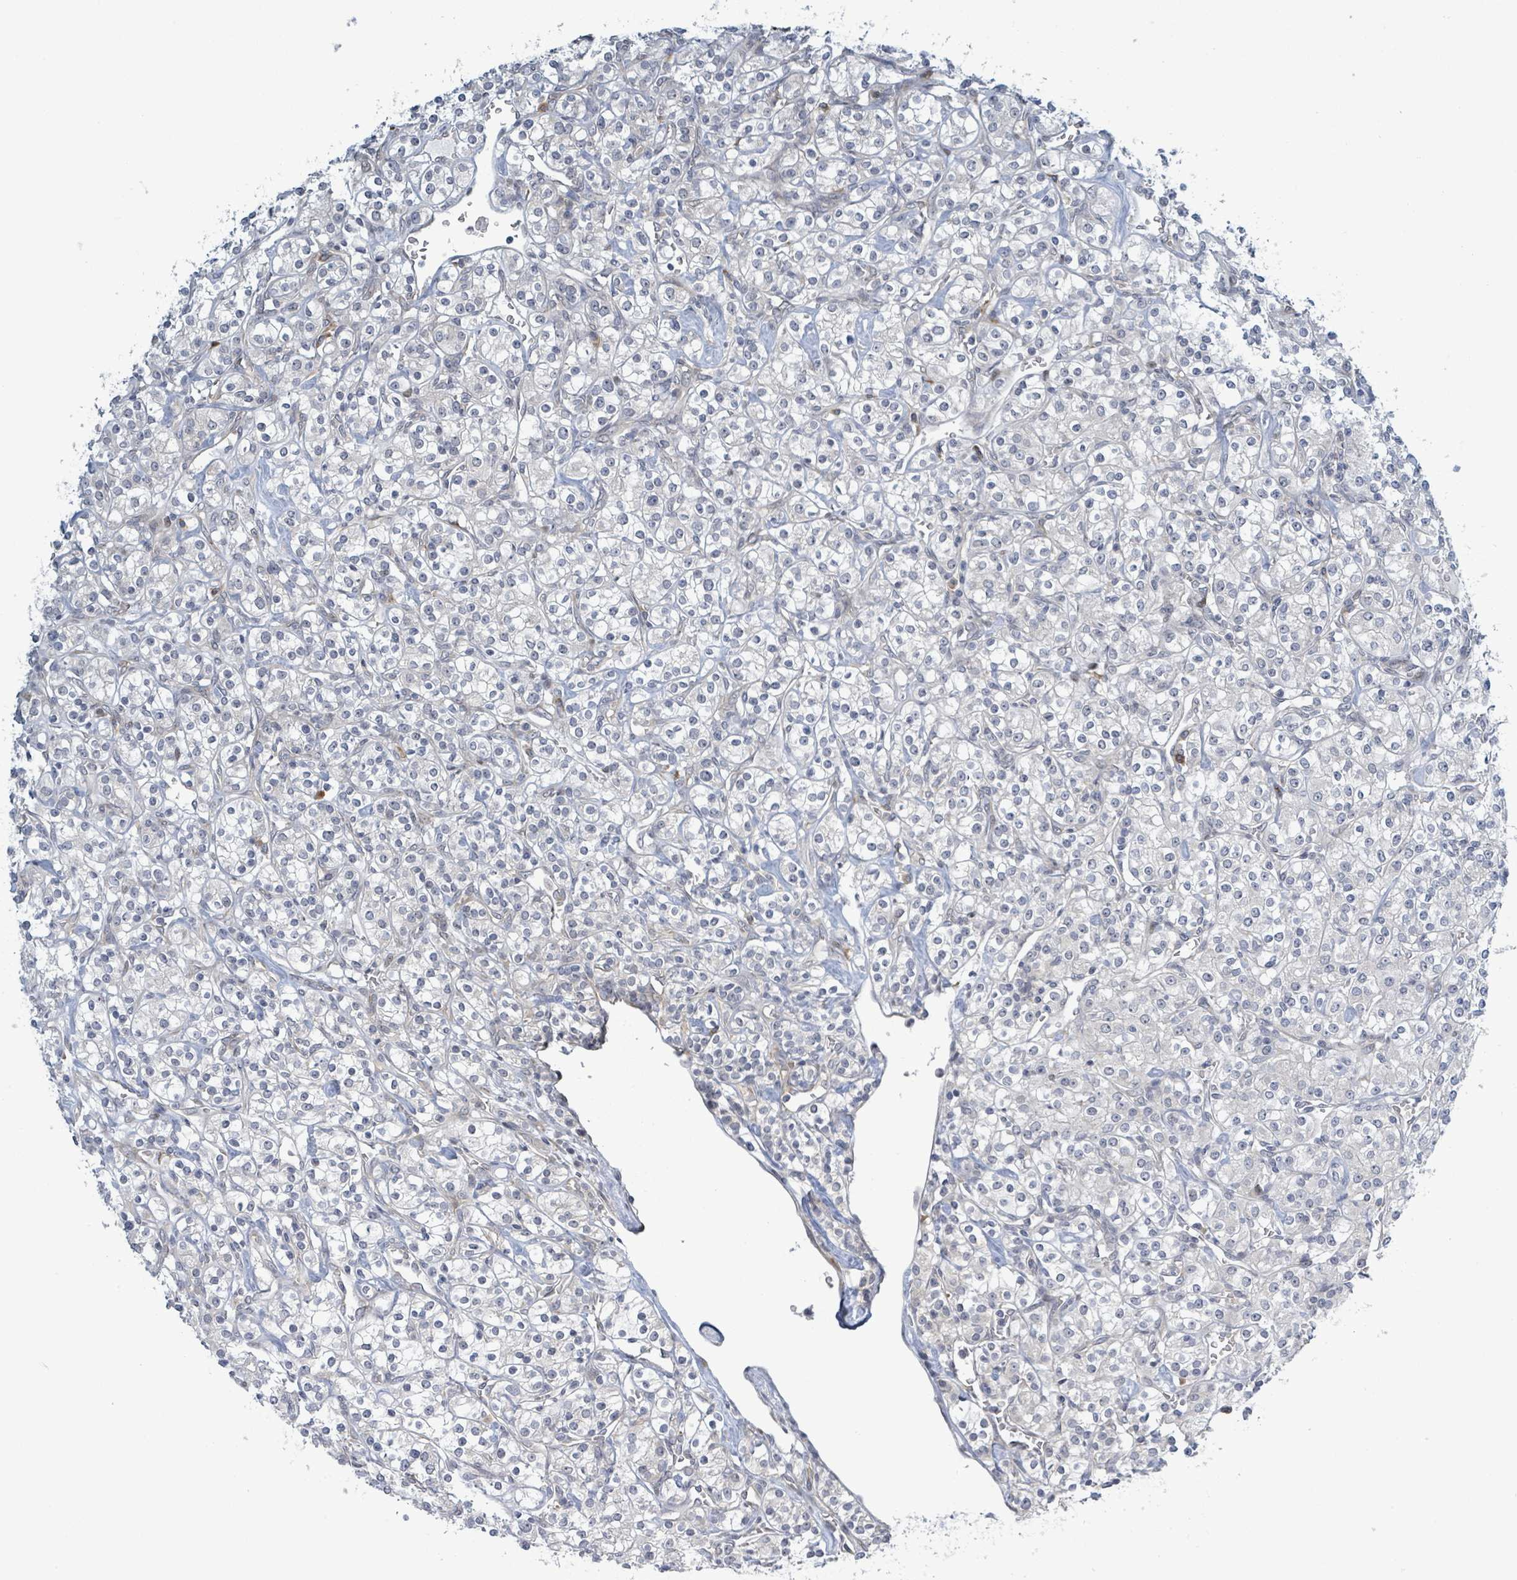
{"staining": {"intensity": "negative", "quantity": "none", "location": "none"}, "tissue": "renal cancer", "cell_type": "Tumor cells", "image_type": "cancer", "snomed": [{"axis": "morphology", "description": "Adenocarcinoma, NOS"}, {"axis": "topography", "description": "Kidney"}], "caption": "Tumor cells are negative for protein expression in human adenocarcinoma (renal). (DAB immunohistochemistry (IHC) visualized using brightfield microscopy, high magnification).", "gene": "RPL32", "patient": {"sex": "male", "age": 77}}